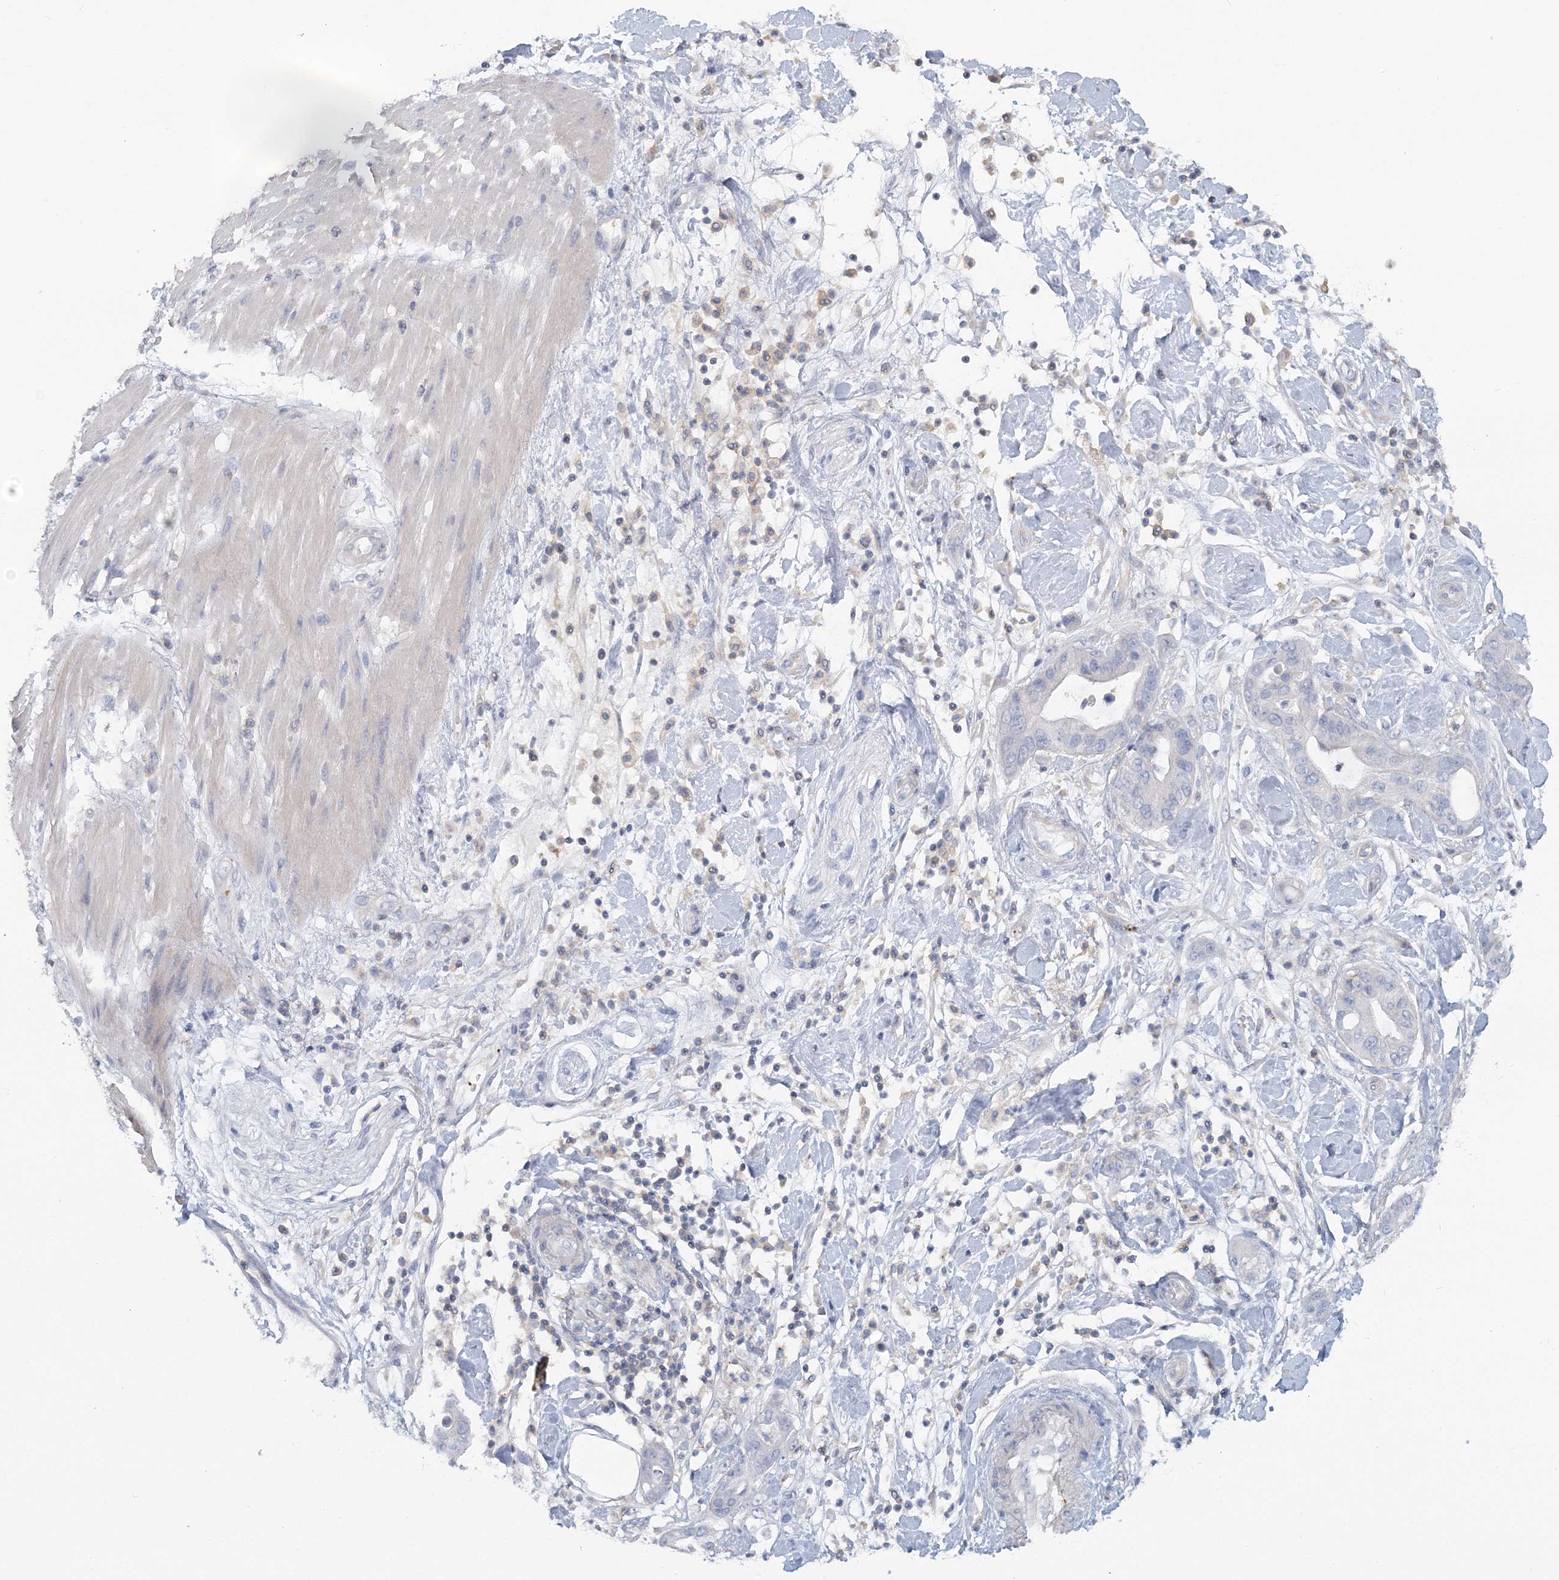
{"staining": {"intensity": "negative", "quantity": "none", "location": "none"}, "tissue": "pancreatic cancer", "cell_type": "Tumor cells", "image_type": "cancer", "snomed": [{"axis": "morphology", "description": "Adenocarcinoma, NOS"}, {"axis": "morphology", "description": "Adenocarcinoma, metastatic, NOS"}, {"axis": "topography", "description": "Lymph node"}, {"axis": "topography", "description": "Pancreas"}, {"axis": "topography", "description": "Duodenum"}], "caption": "Tumor cells show no significant protein positivity in pancreatic metastatic adenocarcinoma.", "gene": "CUEDC2", "patient": {"sex": "female", "age": 64}}